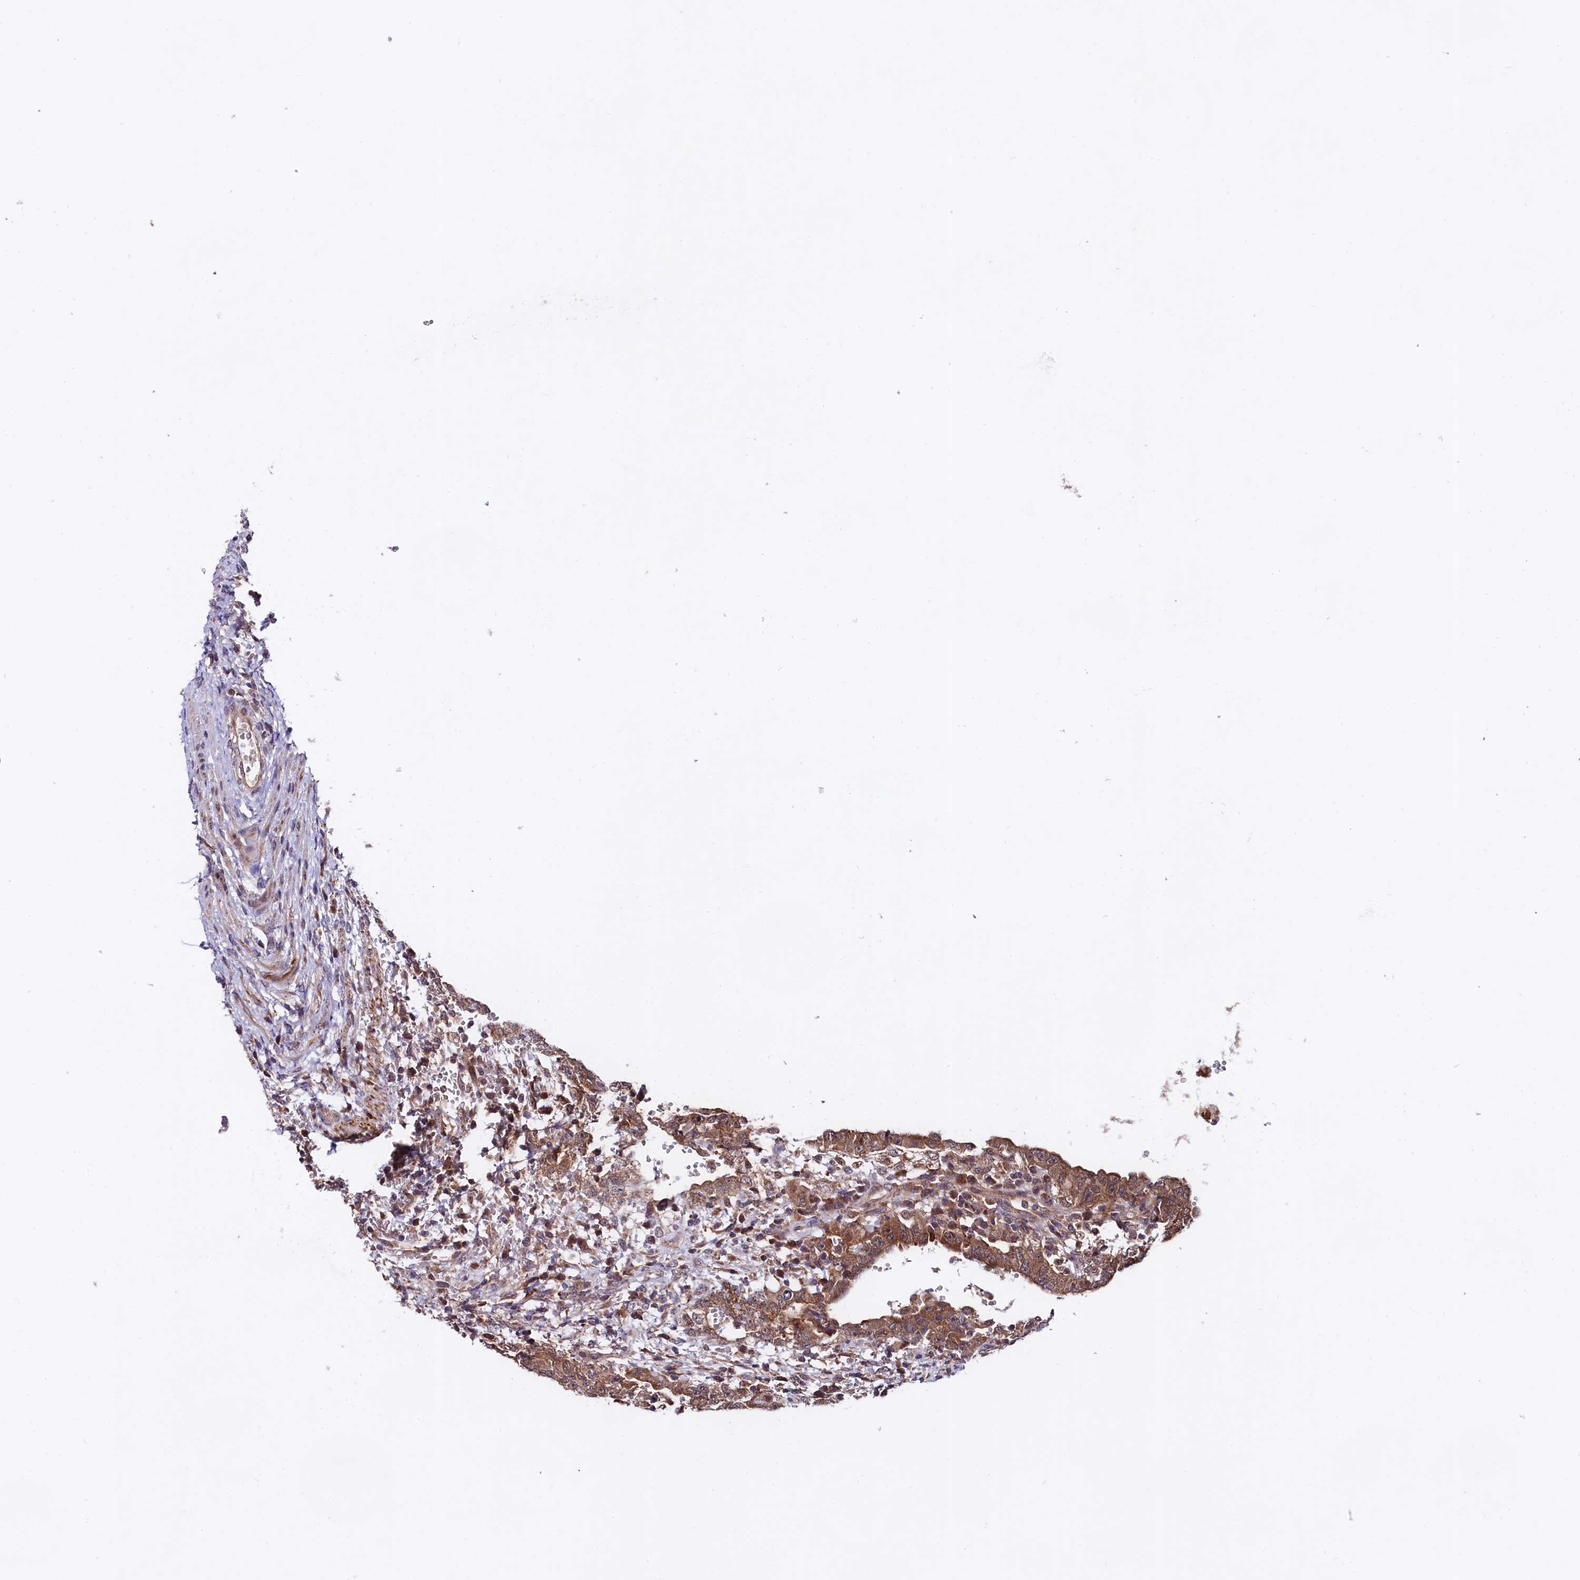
{"staining": {"intensity": "moderate", "quantity": ">75%", "location": "cytoplasmic/membranous"}, "tissue": "testis cancer", "cell_type": "Tumor cells", "image_type": "cancer", "snomed": [{"axis": "morphology", "description": "Carcinoma, Embryonal, NOS"}, {"axis": "topography", "description": "Testis"}], "caption": "An immunohistochemistry micrograph of tumor tissue is shown. Protein staining in brown highlights moderate cytoplasmic/membranous positivity in testis cancer (embryonal carcinoma) within tumor cells.", "gene": "DOHH", "patient": {"sex": "male", "age": 26}}